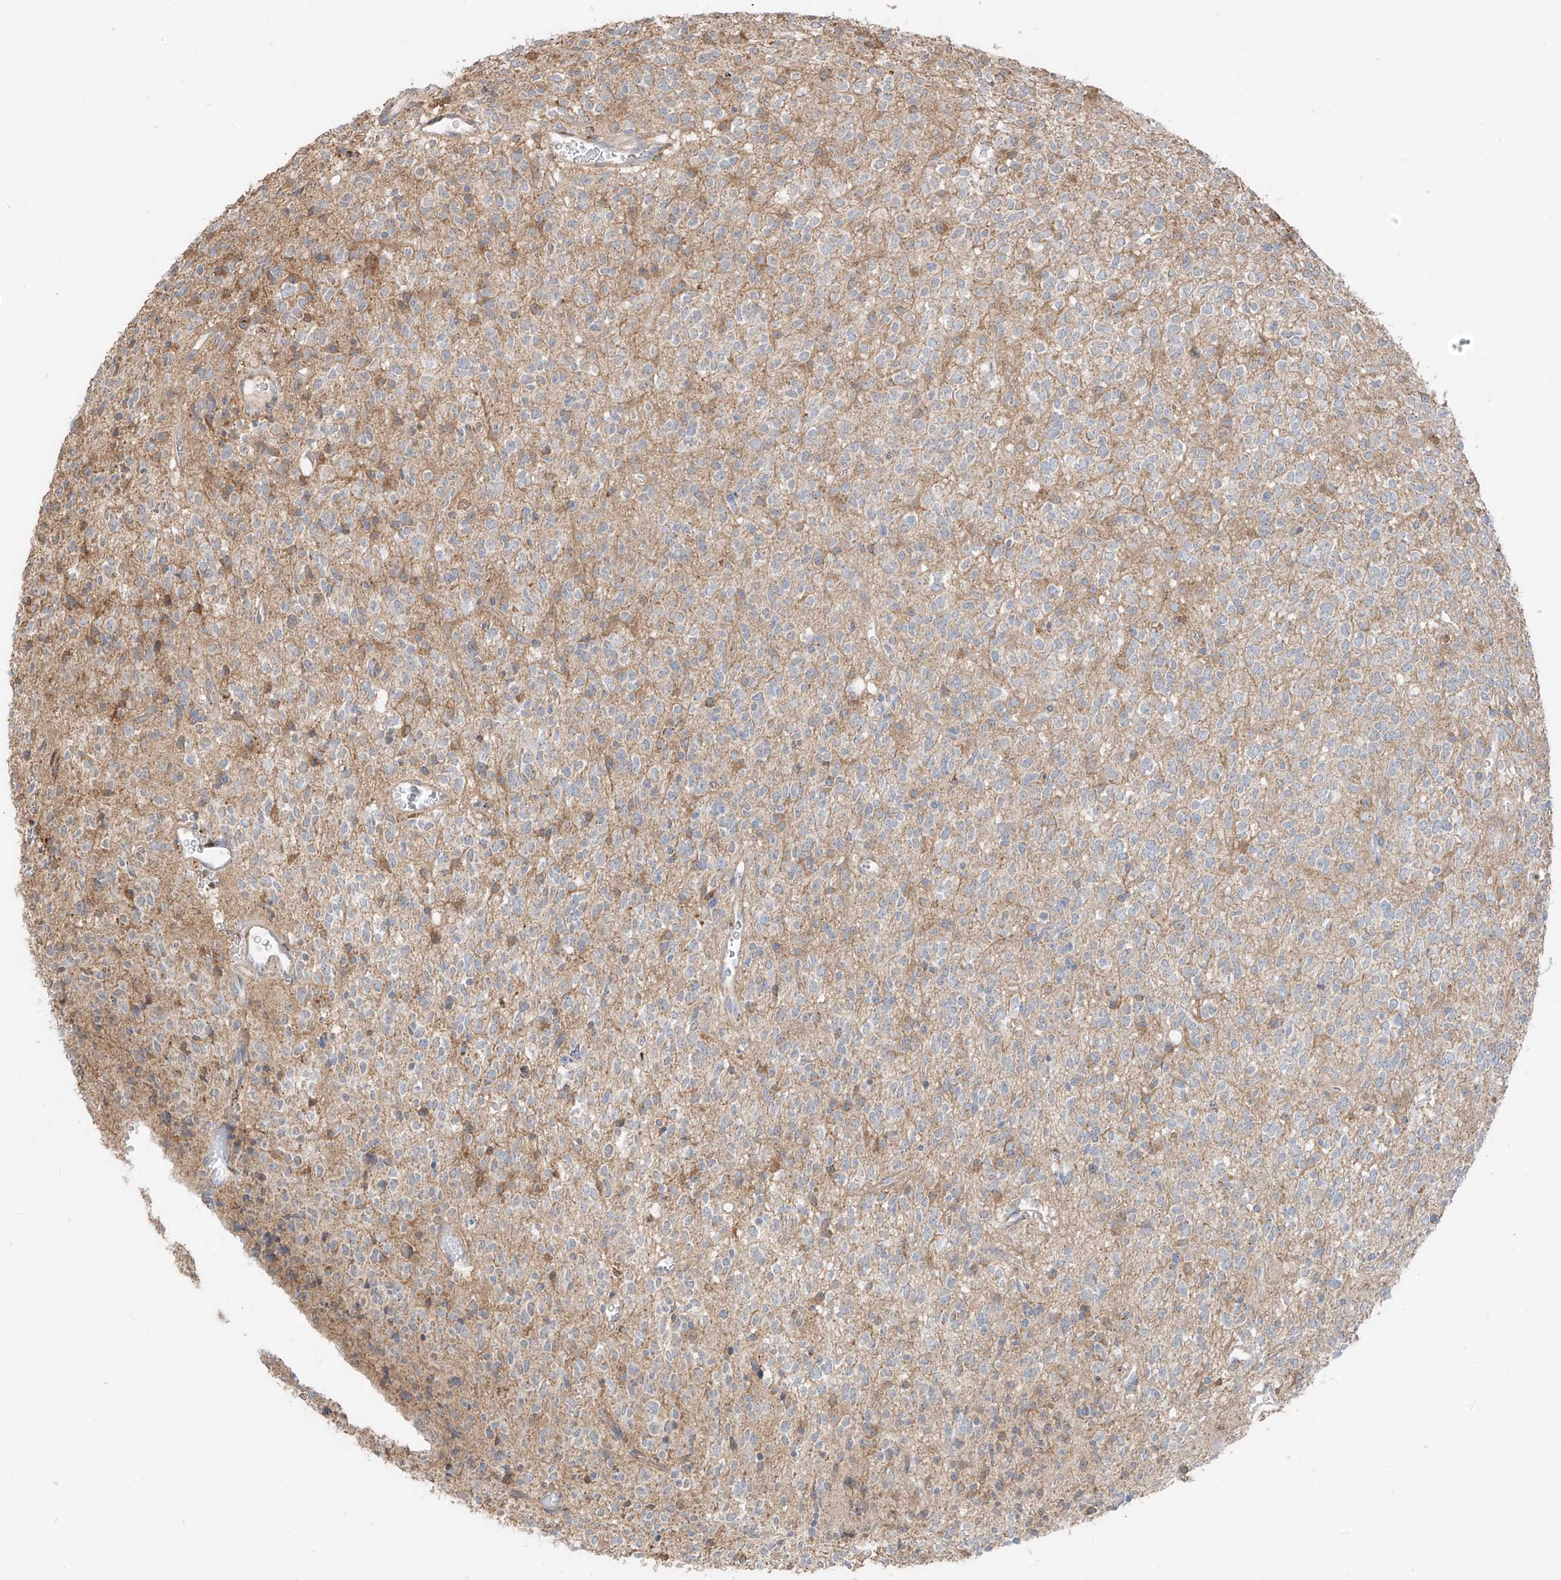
{"staining": {"intensity": "negative", "quantity": "none", "location": "none"}, "tissue": "glioma", "cell_type": "Tumor cells", "image_type": "cancer", "snomed": [{"axis": "morphology", "description": "Glioma, malignant, High grade"}, {"axis": "topography", "description": "Brain"}], "caption": "Tumor cells are negative for brown protein staining in glioma.", "gene": "ETHE1", "patient": {"sex": "male", "age": 34}}